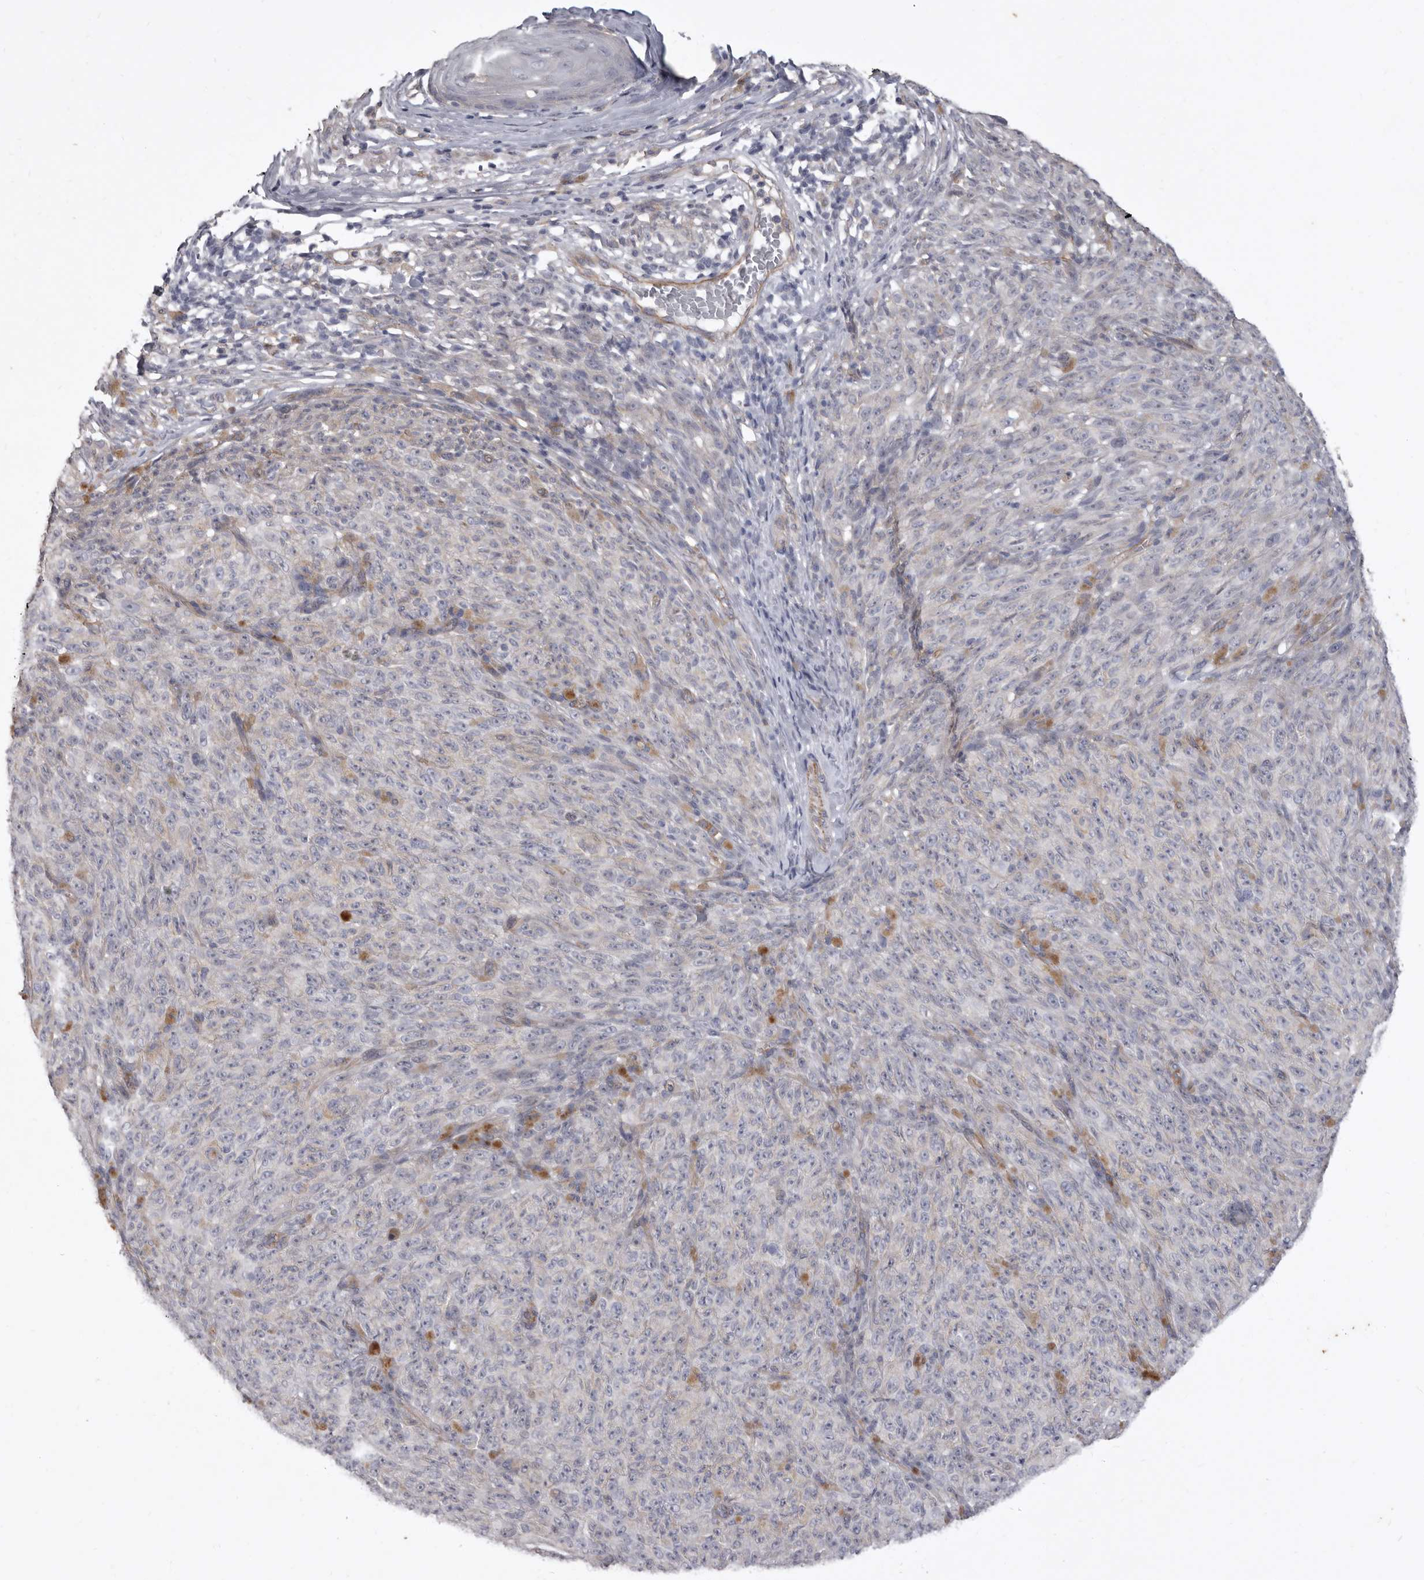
{"staining": {"intensity": "weak", "quantity": "<25%", "location": "cytoplasmic/membranous"}, "tissue": "melanoma", "cell_type": "Tumor cells", "image_type": "cancer", "snomed": [{"axis": "morphology", "description": "Malignant melanoma, NOS"}, {"axis": "topography", "description": "Skin"}], "caption": "Protein analysis of malignant melanoma displays no significant expression in tumor cells.", "gene": "P2RX6", "patient": {"sex": "female", "age": 82}}